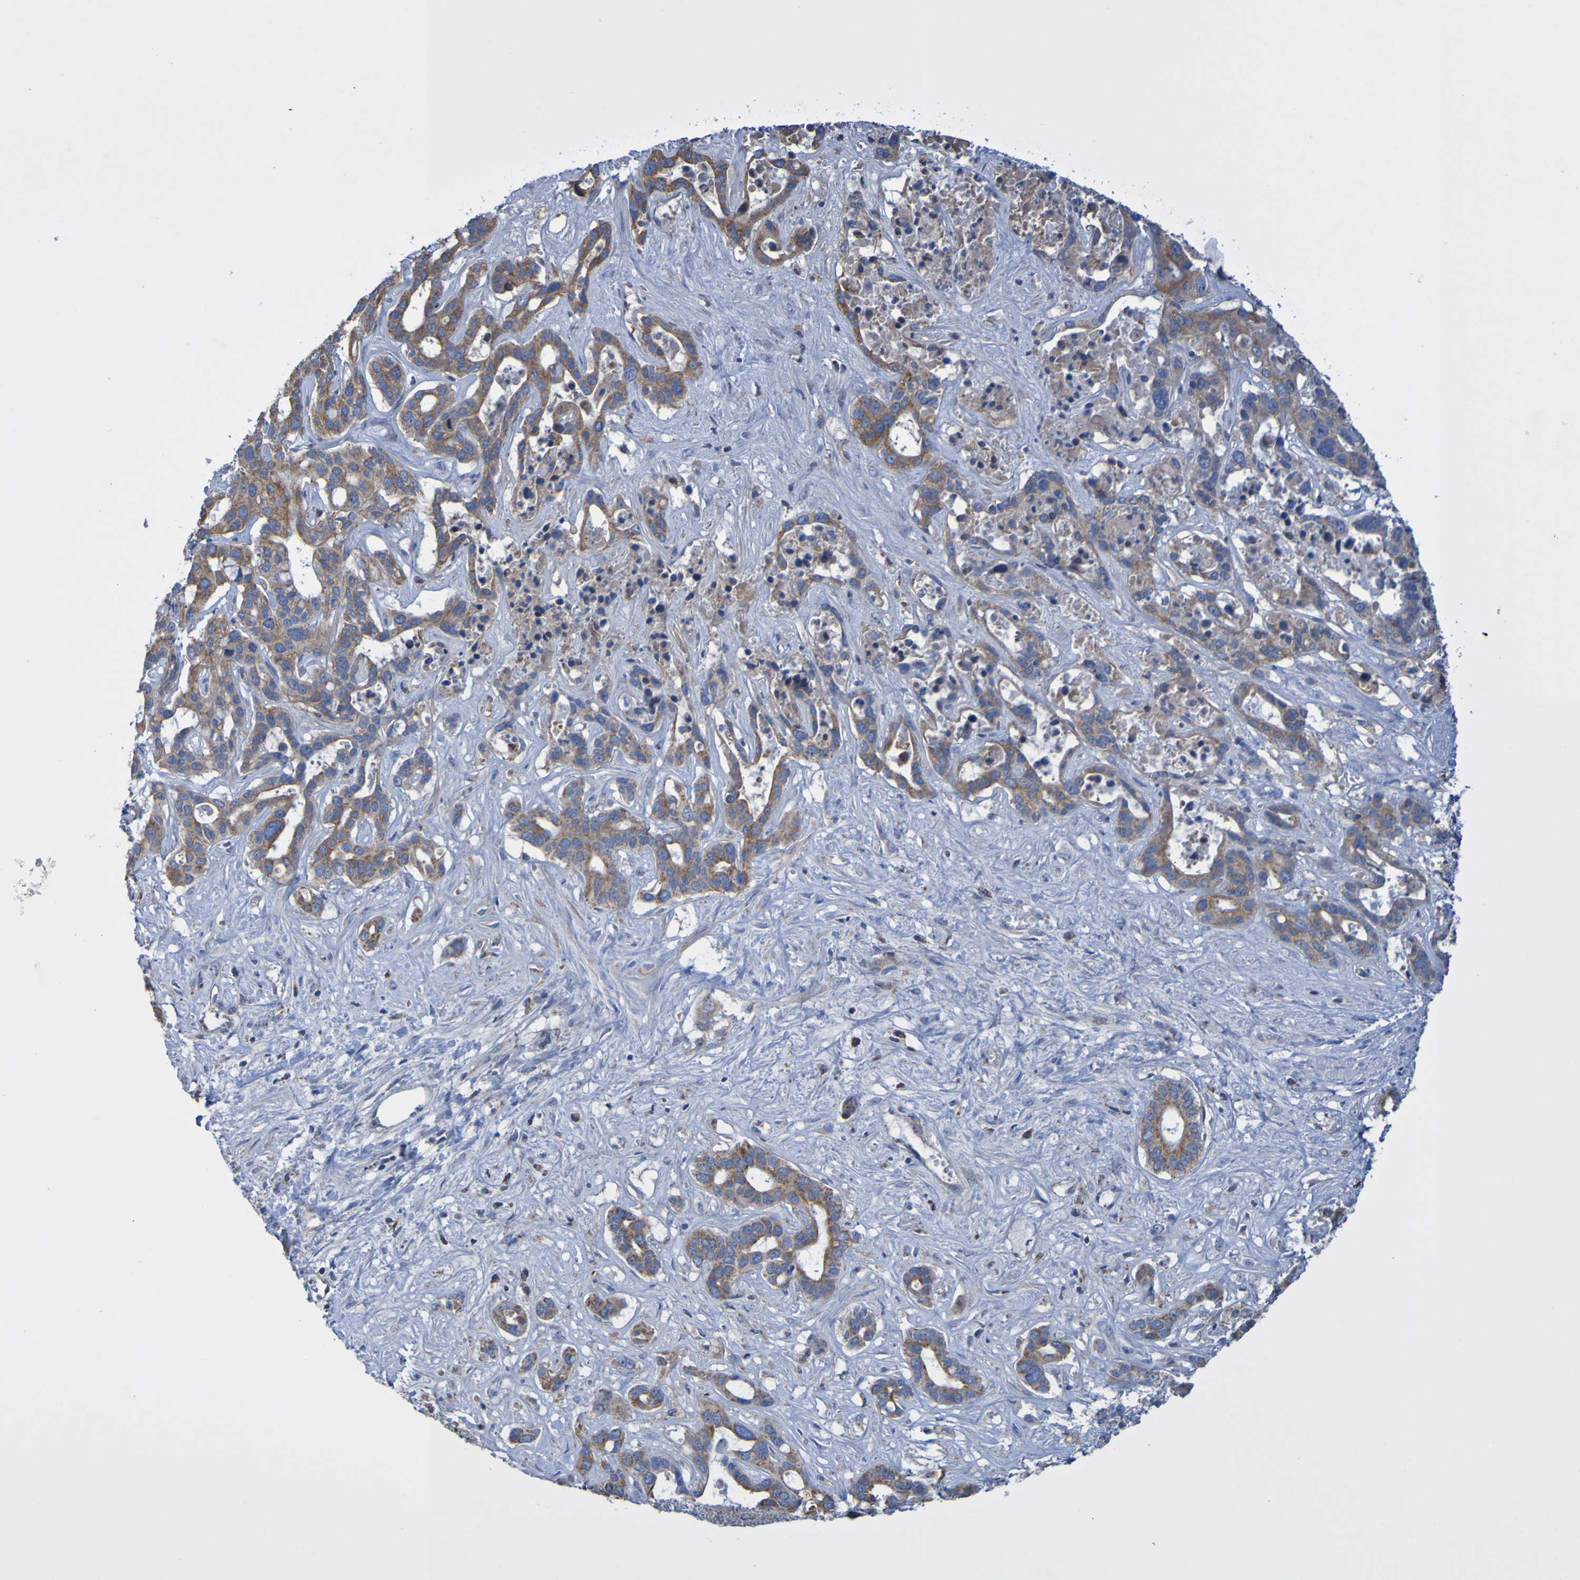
{"staining": {"intensity": "moderate", "quantity": ">75%", "location": "cytoplasmic/membranous"}, "tissue": "liver cancer", "cell_type": "Tumor cells", "image_type": "cancer", "snomed": [{"axis": "morphology", "description": "Cholangiocarcinoma"}, {"axis": "topography", "description": "Liver"}], "caption": "This photomicrograph displays immunohistochemistry staining of cholangiocarcinoma (liver), with medium moderate cytoplasmic/membranous positivity in approximately >75% of tumor cells.", "gene": "CNTN2", "patient": {"sex": "female", "age": 65}}